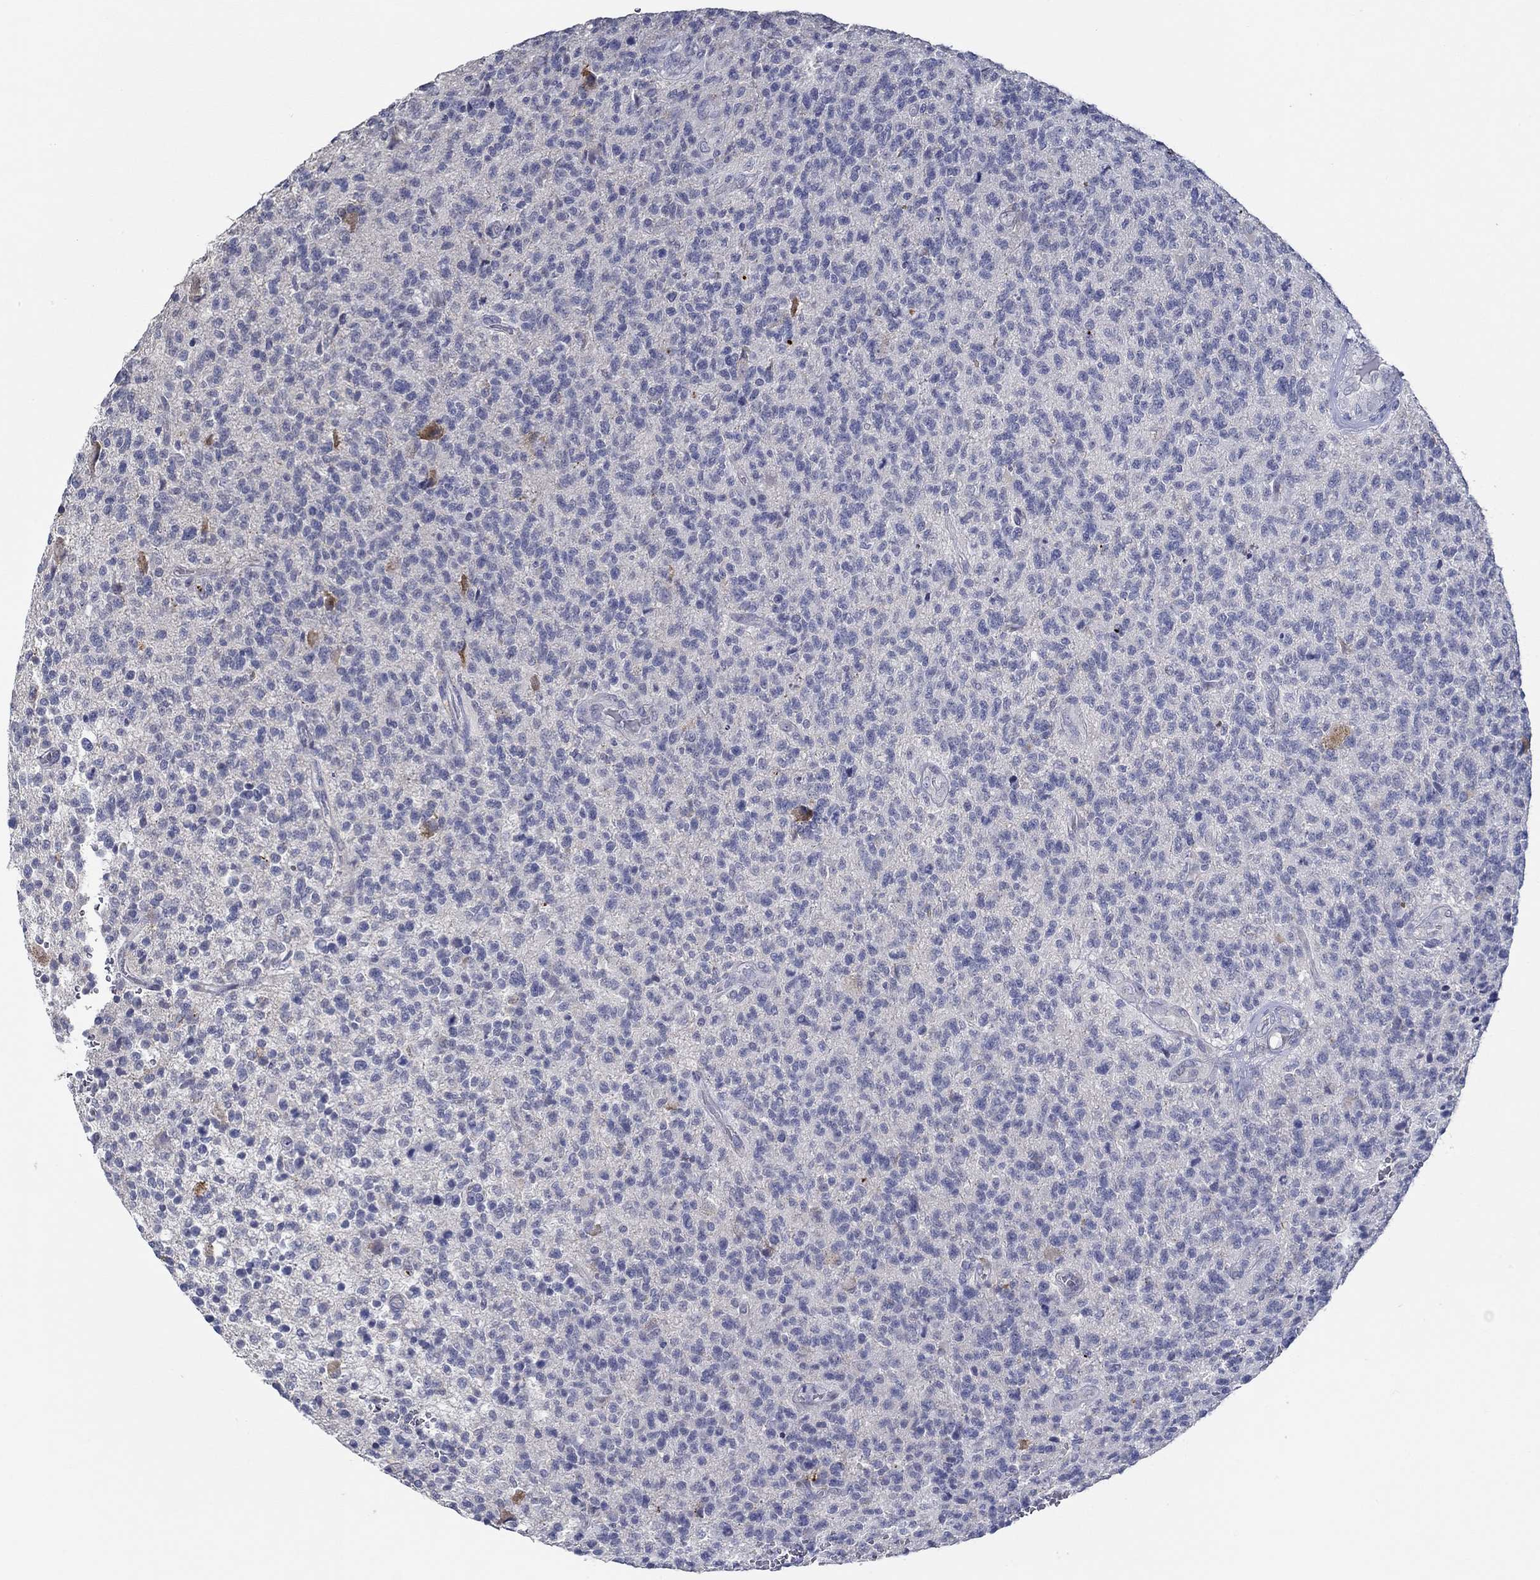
{"staining": {"intensity": "negative", "quantity": "none", "location": "none"}, "tissue": "glioma", "cell_type": "Tumor cells", "image_type": "cancer", "snomed": [{"axis": "morphology", "description": "Glioma, malignant, High grade"}, {"axis": "topography", "description": "Brain"}], "caption": "Malignant glioma (high-grade) was stained to show a protein in brown. There is no significant staining in tumor cells.", "gene": "GJA5", "patient": {"sex": "male", "age": 56}}